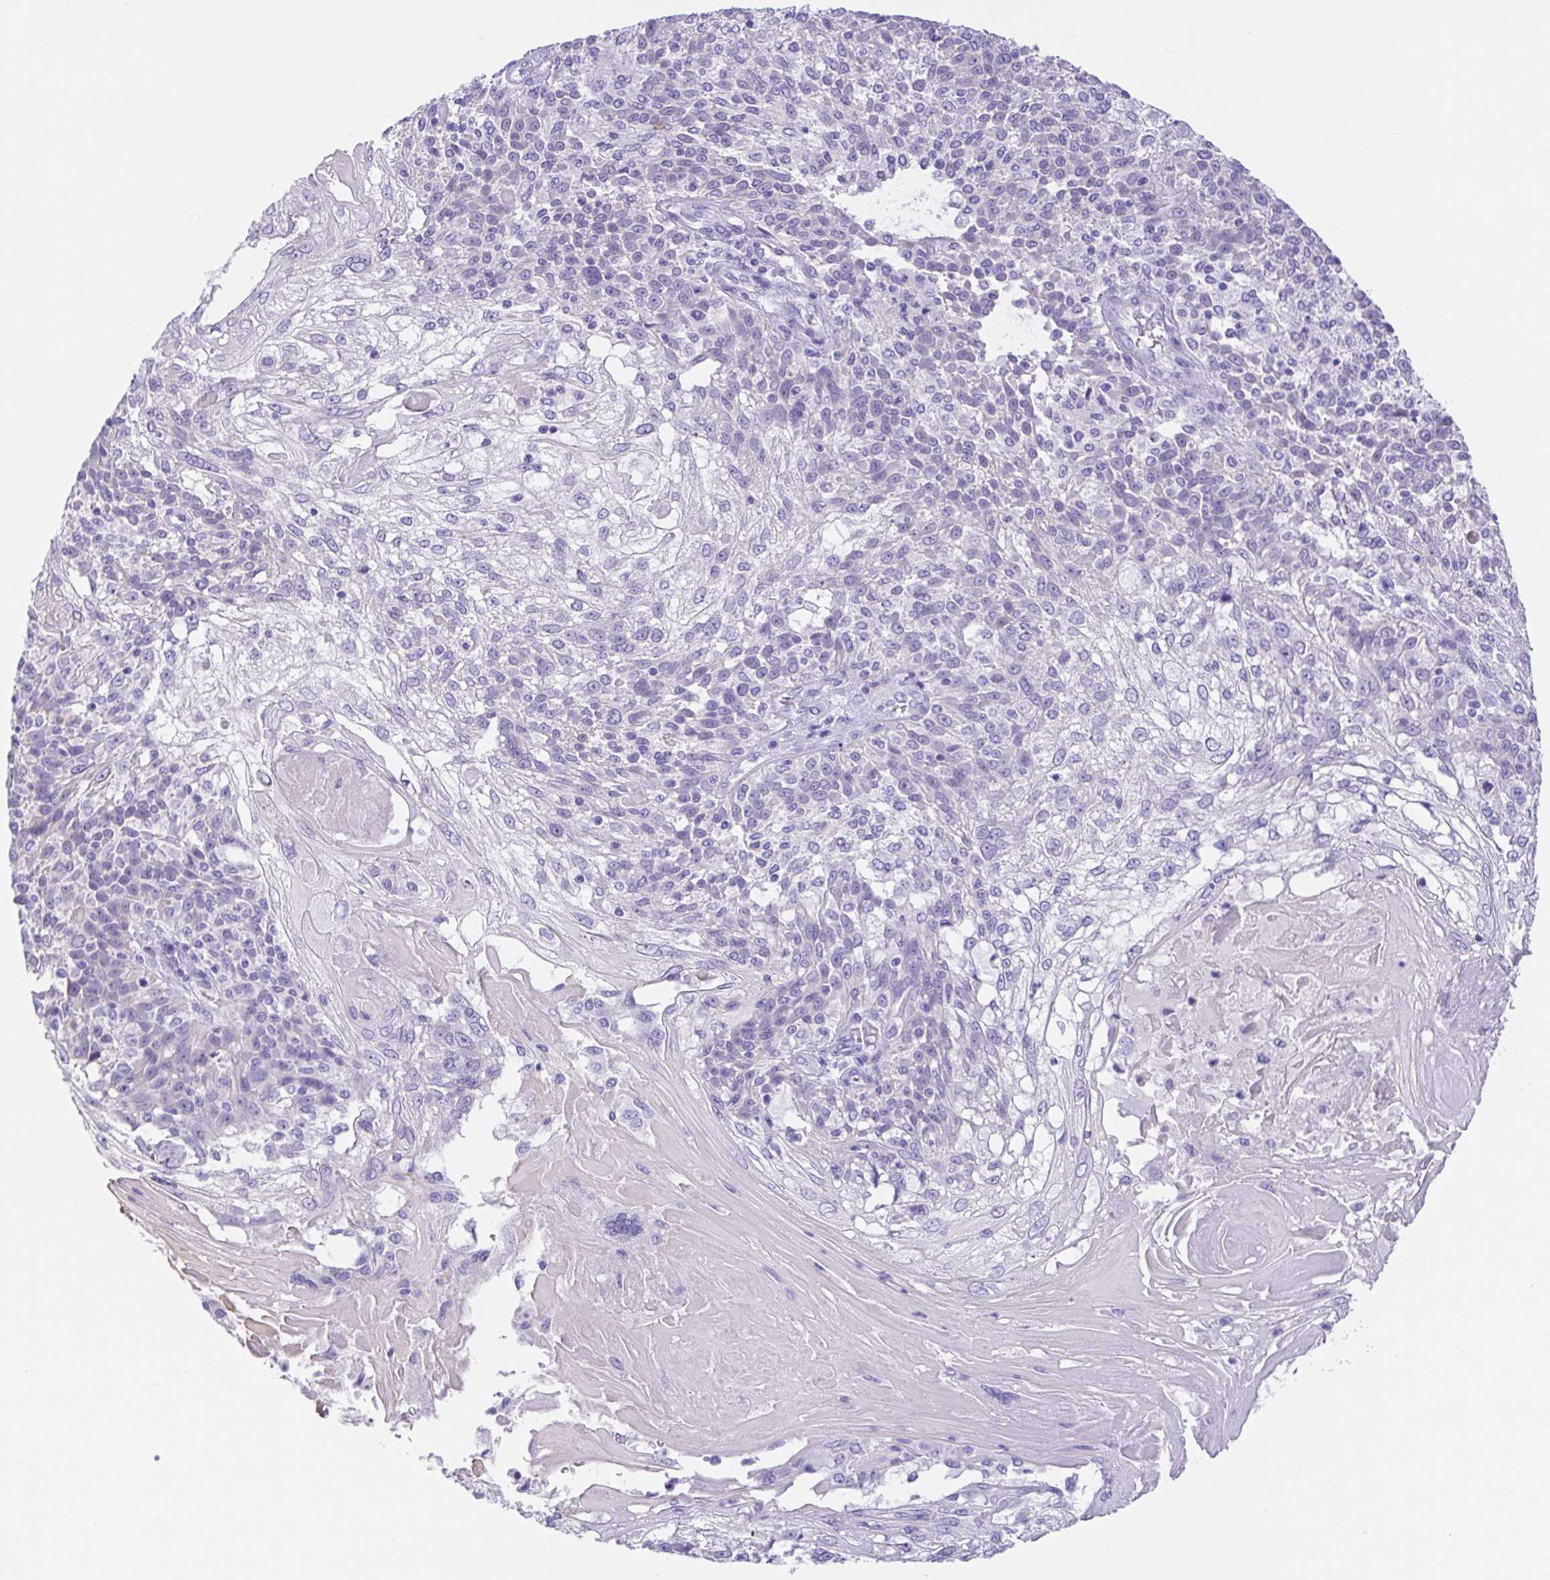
{"staining": {"intensity": "negative", "quantity": "none", "location": "none"}, "tissue": "skin cancer", "cell_type": "Tumor cells", "image_type": "cancer", "snomed": [{"axis": "morphology", "description": "Normal tissue, NOS"}, {"axis": "morphology", "description": "Squamous cell carcinoma, NOS"}, {"axis": "topography", "description": "Skin"}], "caption": "Immunohistochemistry (IHC) photomicrograph of neoplastic tissue: skin cancer (squamous cell carcinoma) stained with DAB (3,3'-diaminobenzidine) exhibits no significant protein positivity in tumor cells.", "gene": "SPATA4", "patient": {"sex": "female", "age": 83}}